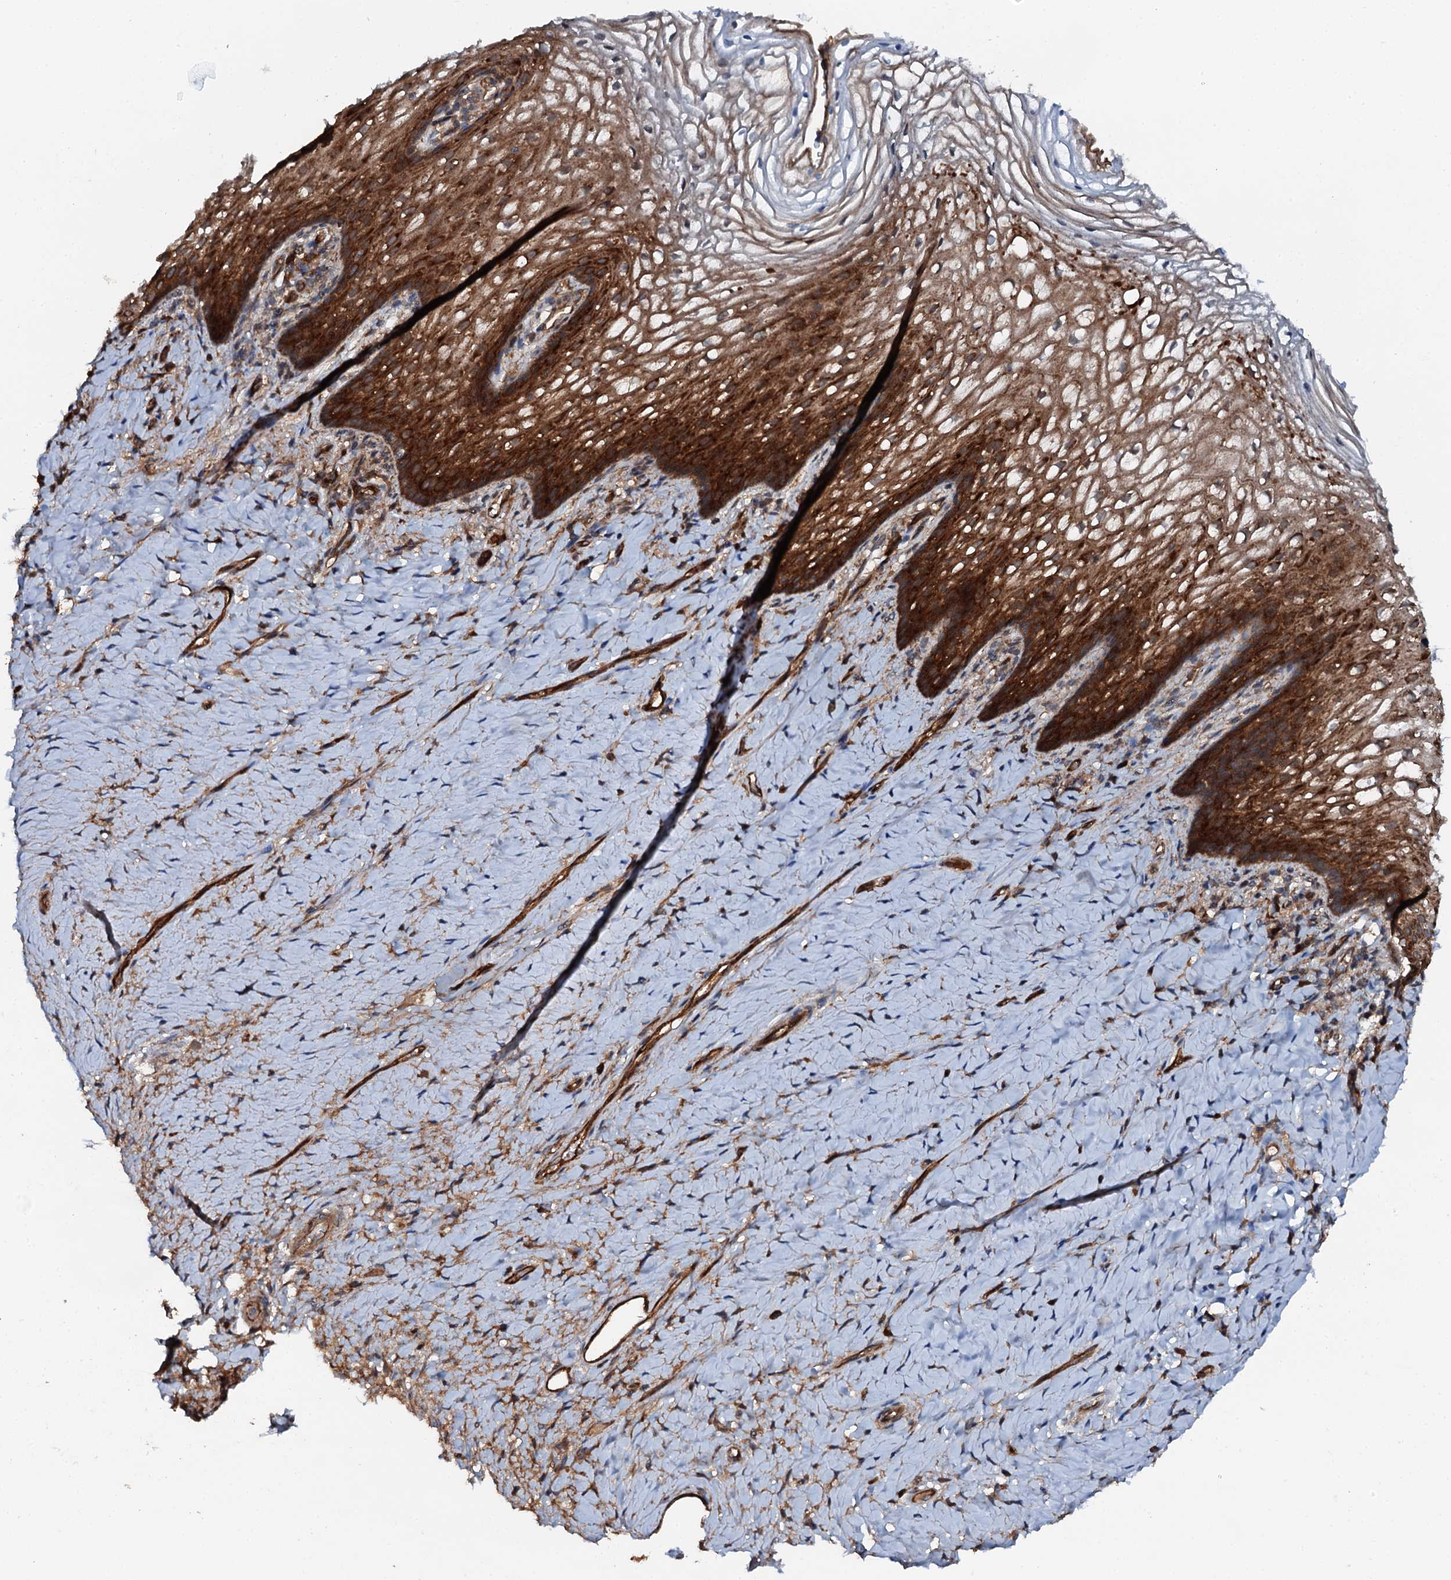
{"staining": {"intensity": "strong", "quantity": ">75%", "location": "cytoplasmic/membranous"}, "tissue": "vagina", "cell_type": "Squamous epithelial cells", "image_type": "normal", "snomed": [{"axis": "morphology", "description": "Normal tissue, NOS"}, {"axis": "topography", "description": "Vagina"}], "caption": "High-power microscopy captured an immunohistochemistry (IHC) micrograph of normal vagina, revealing strong cytoplasmic/membranous positivity in about >75% of squamous epithelial cells.", "gene": "FLYWCH1", "patient": {"sex": "female", "age": 60}}